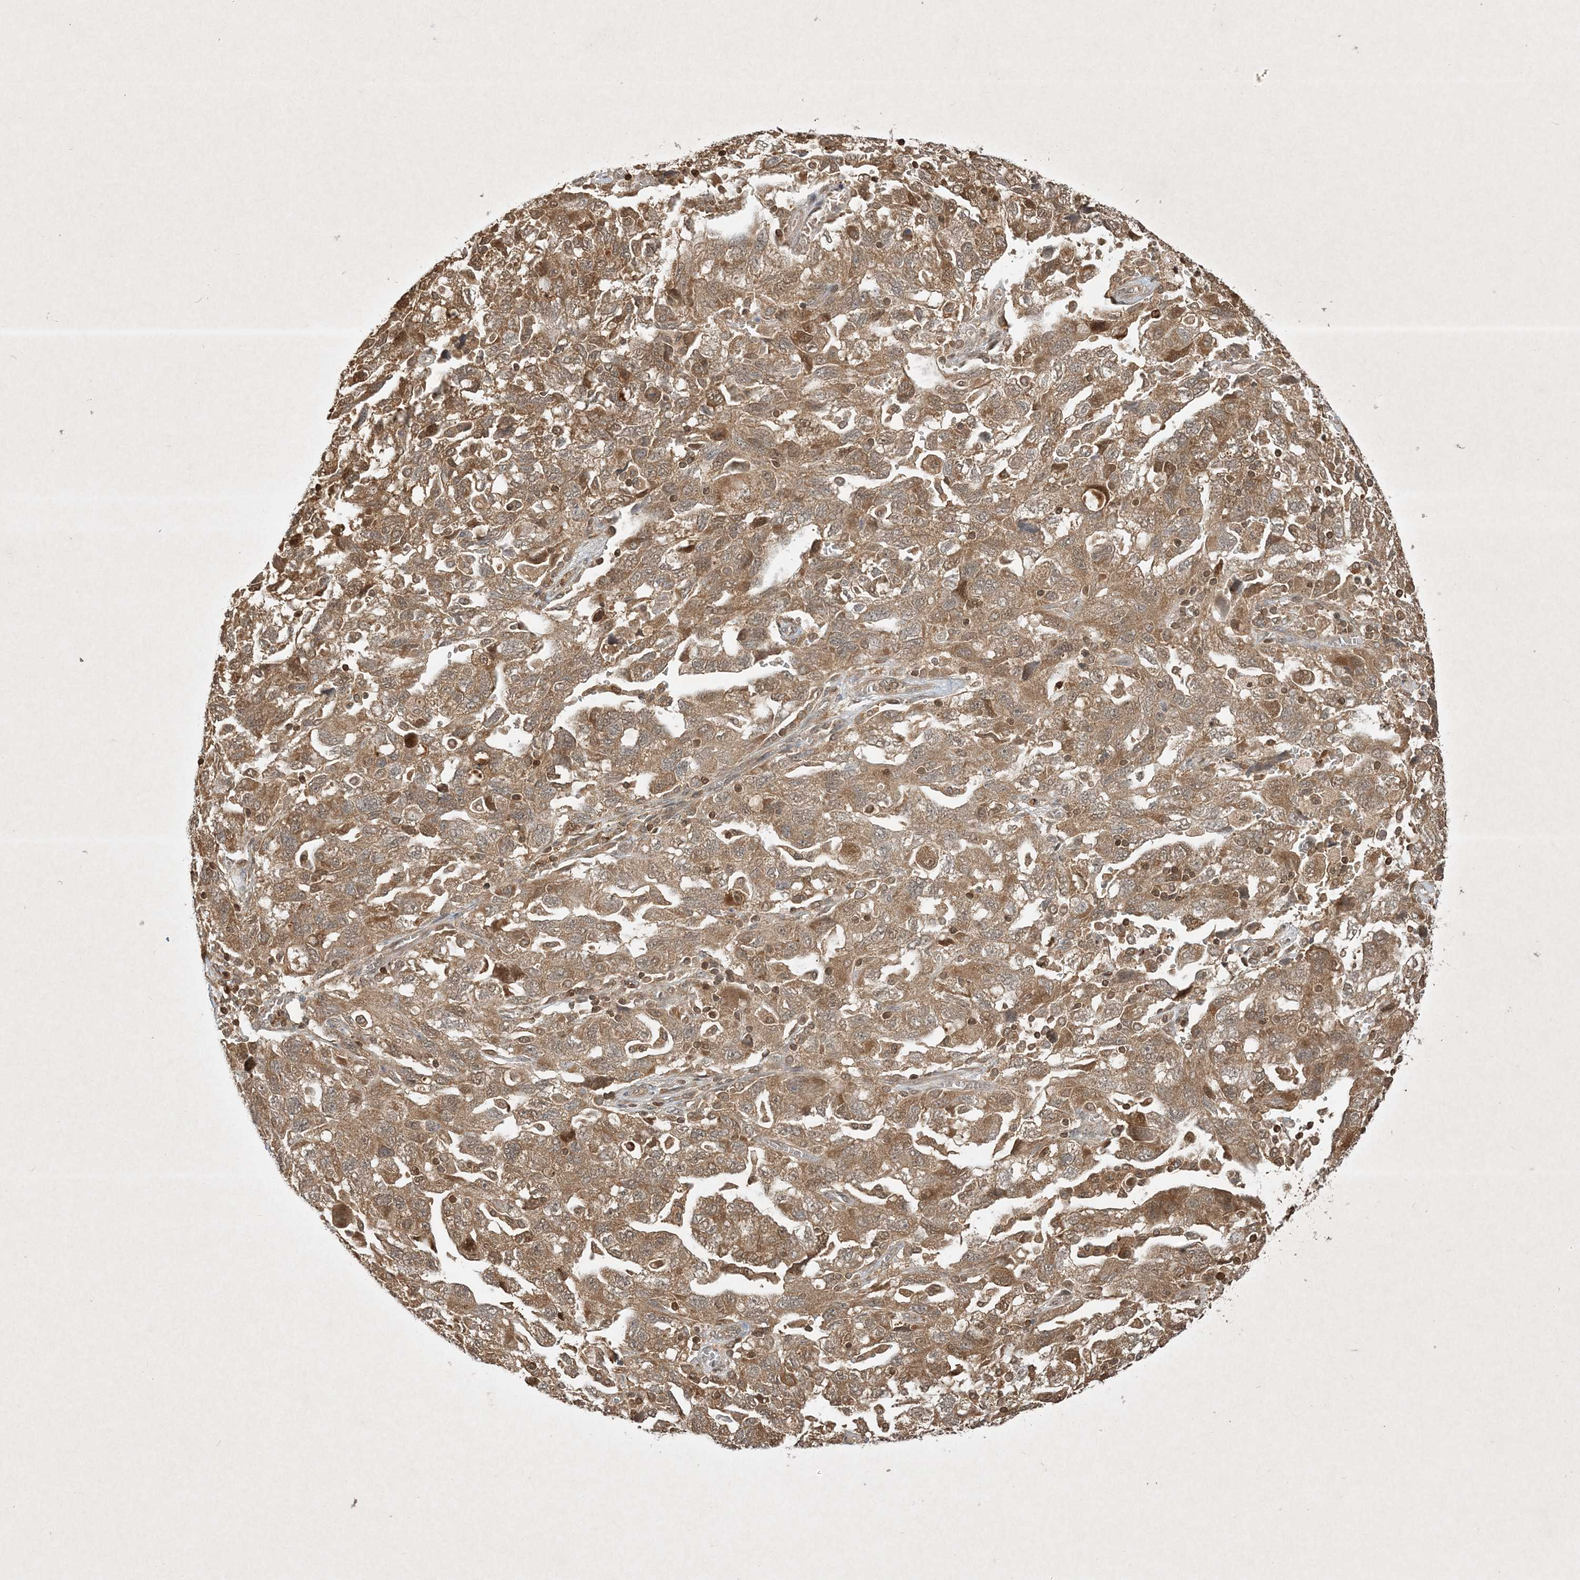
{"staining": {"intensity": "moderate", "quantity": ">75%", "location": "cytoplasmic/membranous"}, "tissue": "ovarian cancer", "cell_type": "Tumor cells", "image_type": "cancer", "snomed": [{"axis": "morphology", "description": "Carcinoma, NOS"}, {"axis": "morphology", "description": "Cystadenocarcinoma, serous, NOS"}, {"axis": "topography", "description": "Ovary"}], "caption": "Ovarian cancer (carcinoma) was stained to show a protein in brown. There is medium levels of moderate cytoplasmic/membranous staining in approximately >75% of tumor cells.", "gene": "PLTP", "patient": {"sex": "female", "age": 69}}